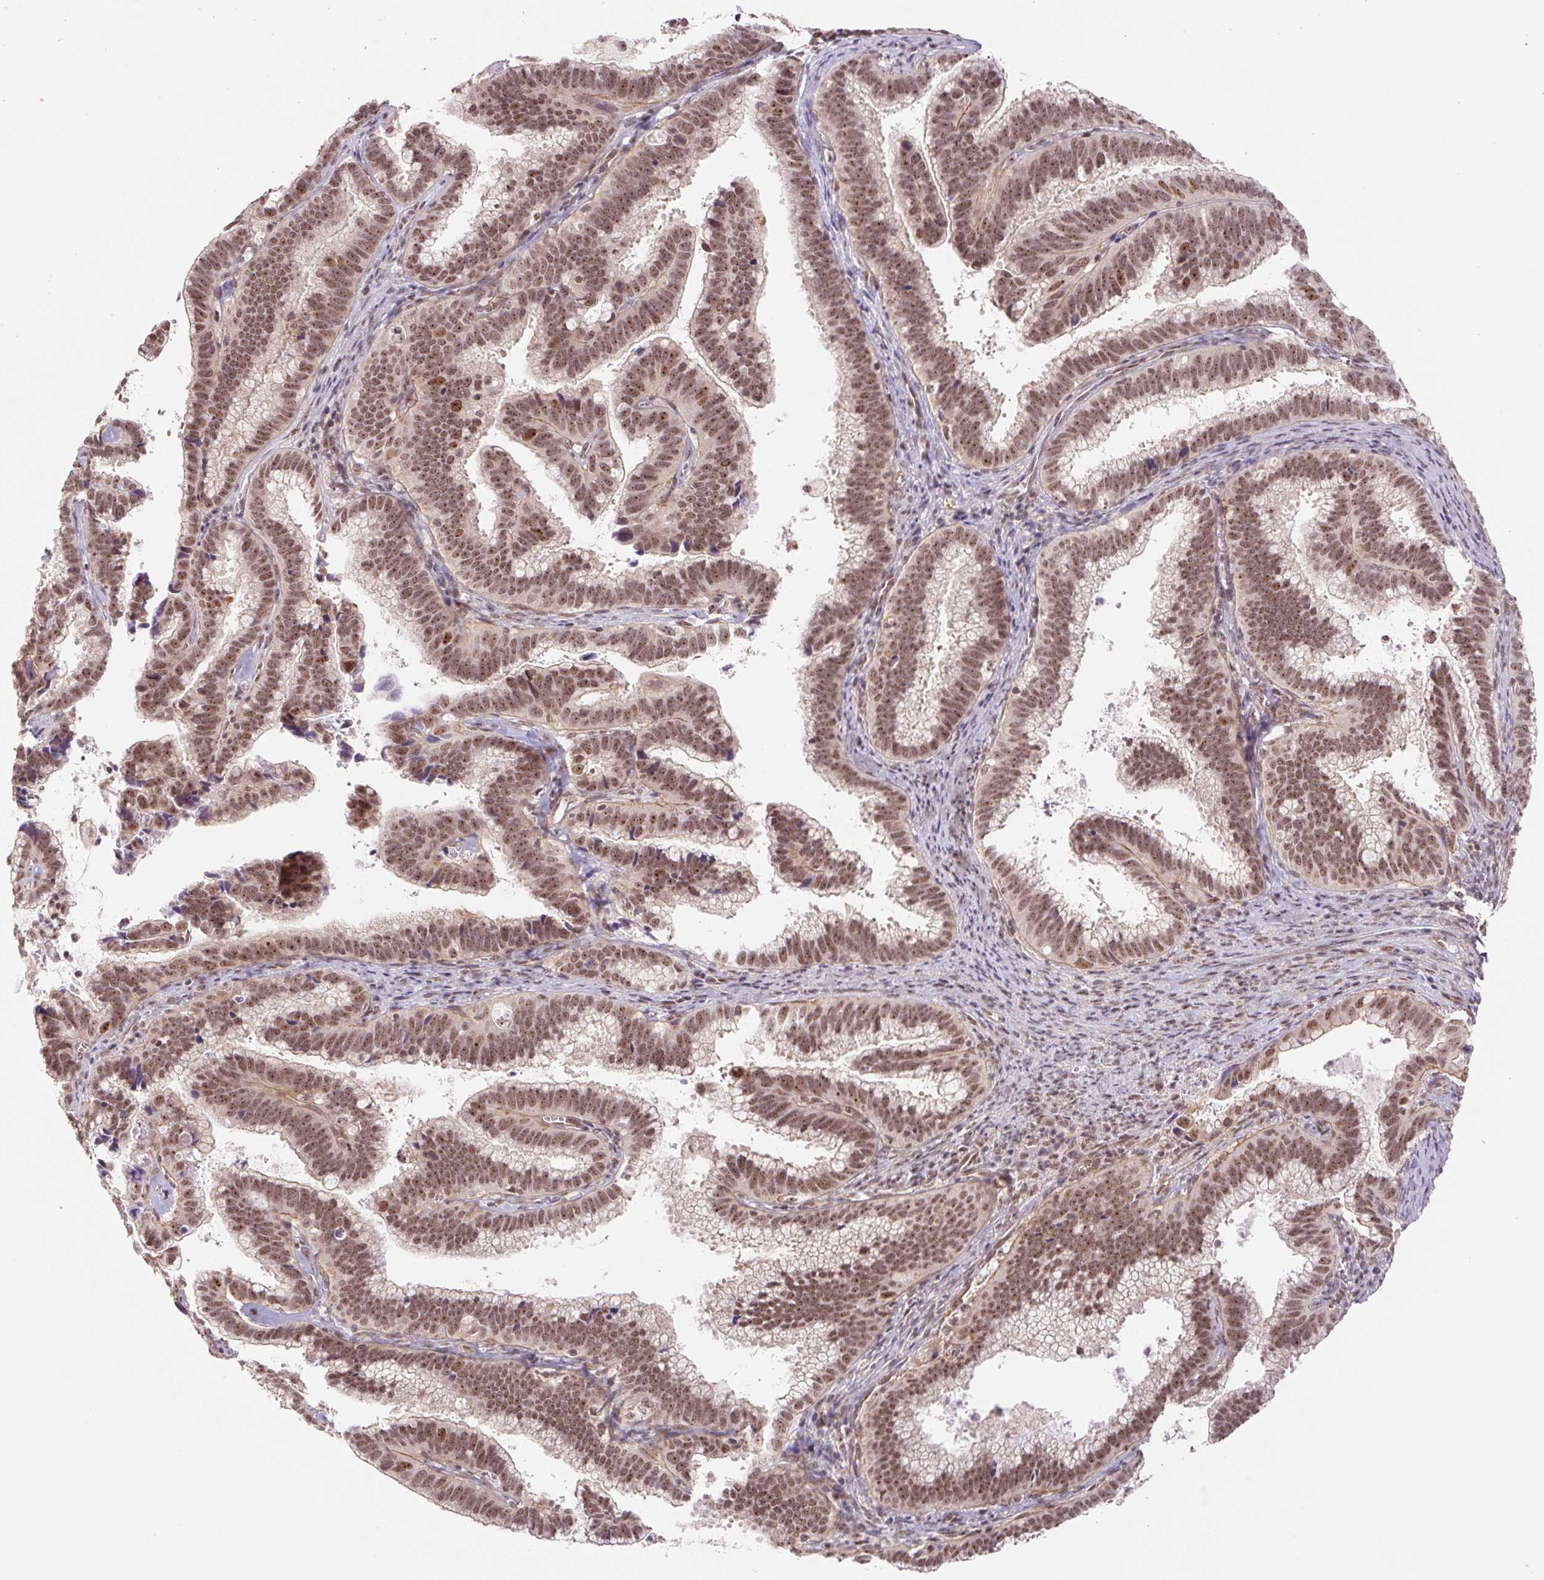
{"staining": {"intensity": "moderate", "quantity": ">75%", "location": "nuclear"}, "tissue": "cervical cancer", "cell_type": "Tumor cells", "image_type": "cancer", "snomed": [{"axis": "morphology", "description": "Adenocarcinoma, NOS"}, {"axis": "topography", "description": "Cervix"}], "caption": "Cervical cancer stained for a protein exhibits moderate nuclear positivity in tumor cells.", "gene": "CWC25", "patient": {"sex": "female", "age": 61}}